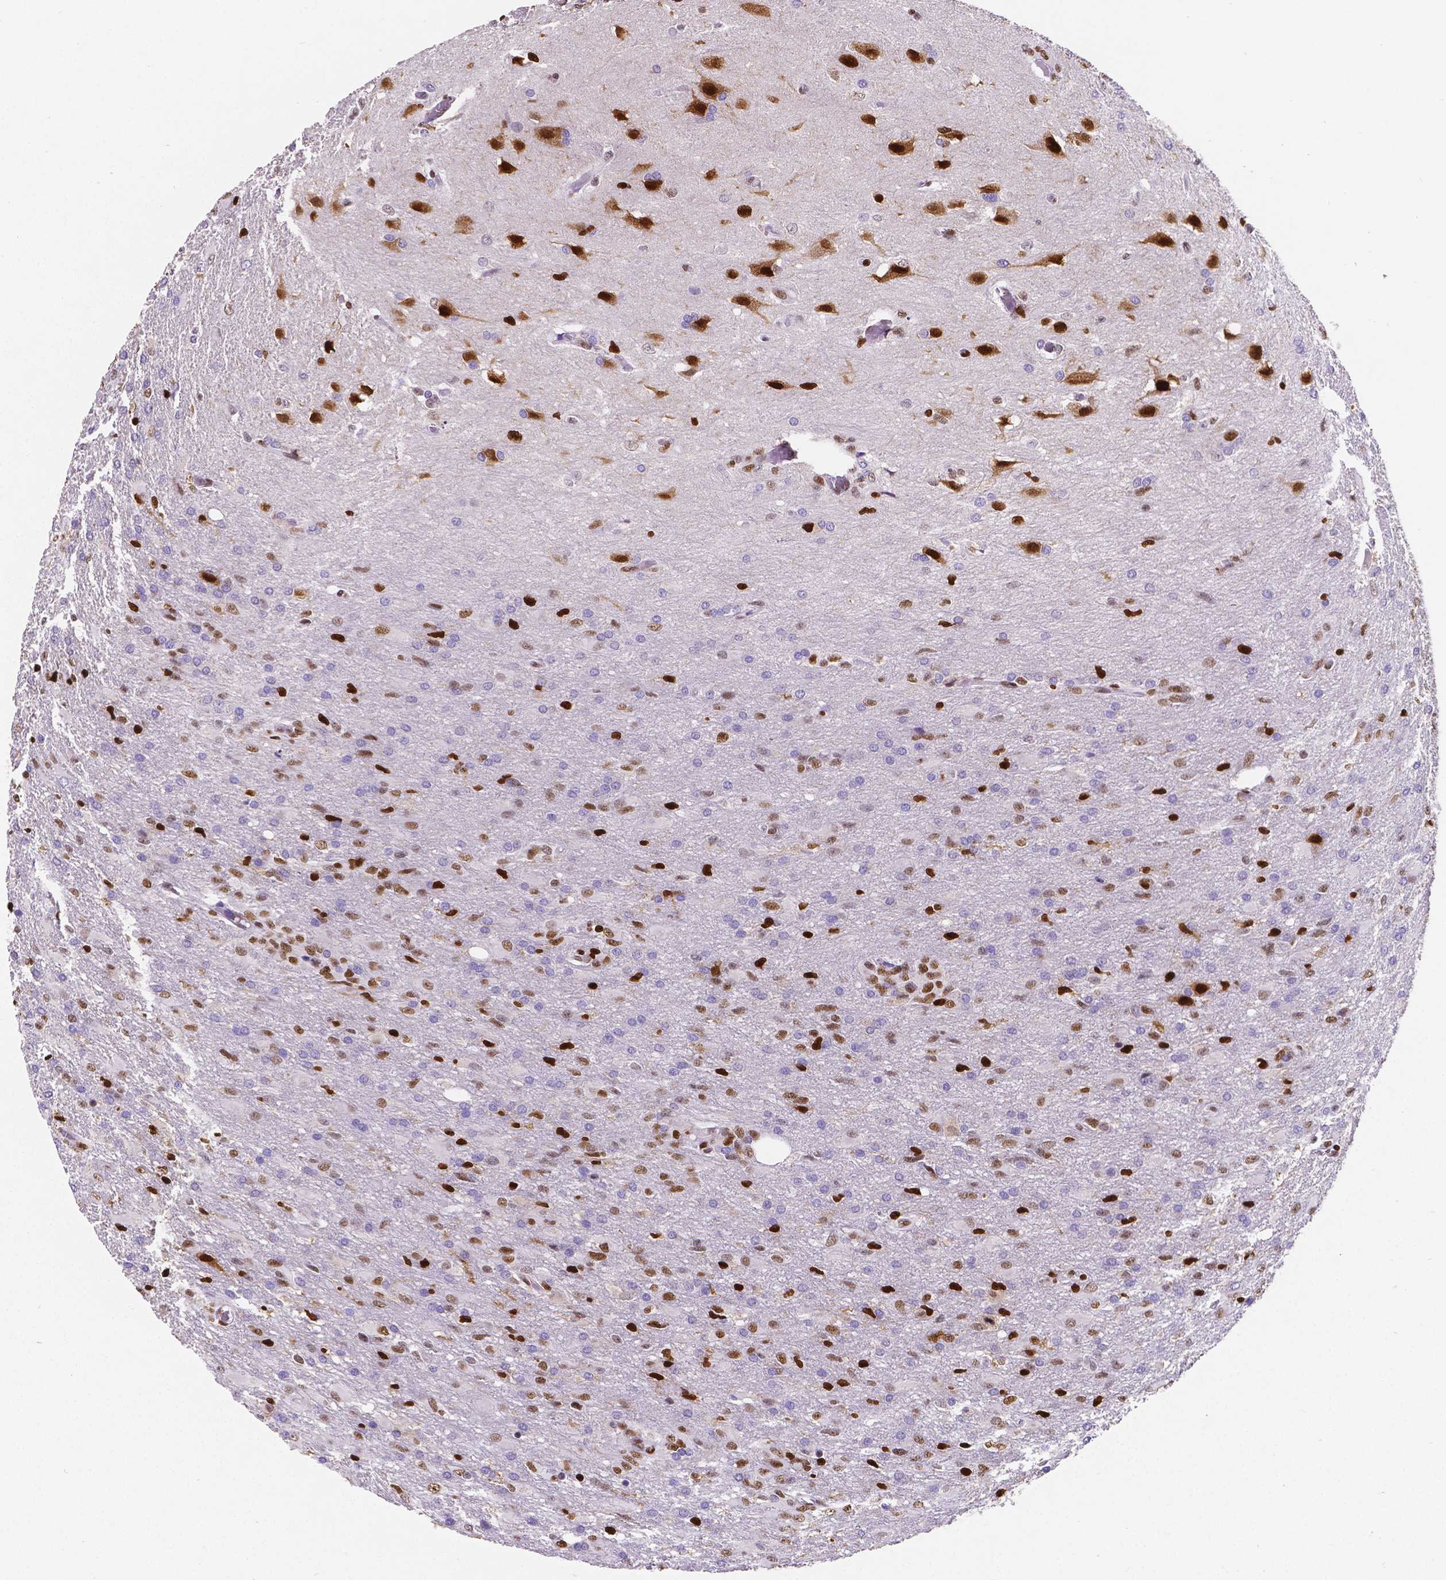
{"staining": {"intensity": "strong", "quantity": "<25%", "location": "nuclear"}, "tissue": "glioma", "cell_type": "Tumor cells", "image_type": "cancer", "snomed": [{"axis": "morphology", "description": "Glioma, malignant, High grade"}, {"axis": "topography", "description": "Brain"}], "caption": "Human glioma stained with a protein marker displays strong staining in tumor cells.", "gene": "MEF2C", "patient": {"sex": "male", "age": 68}}